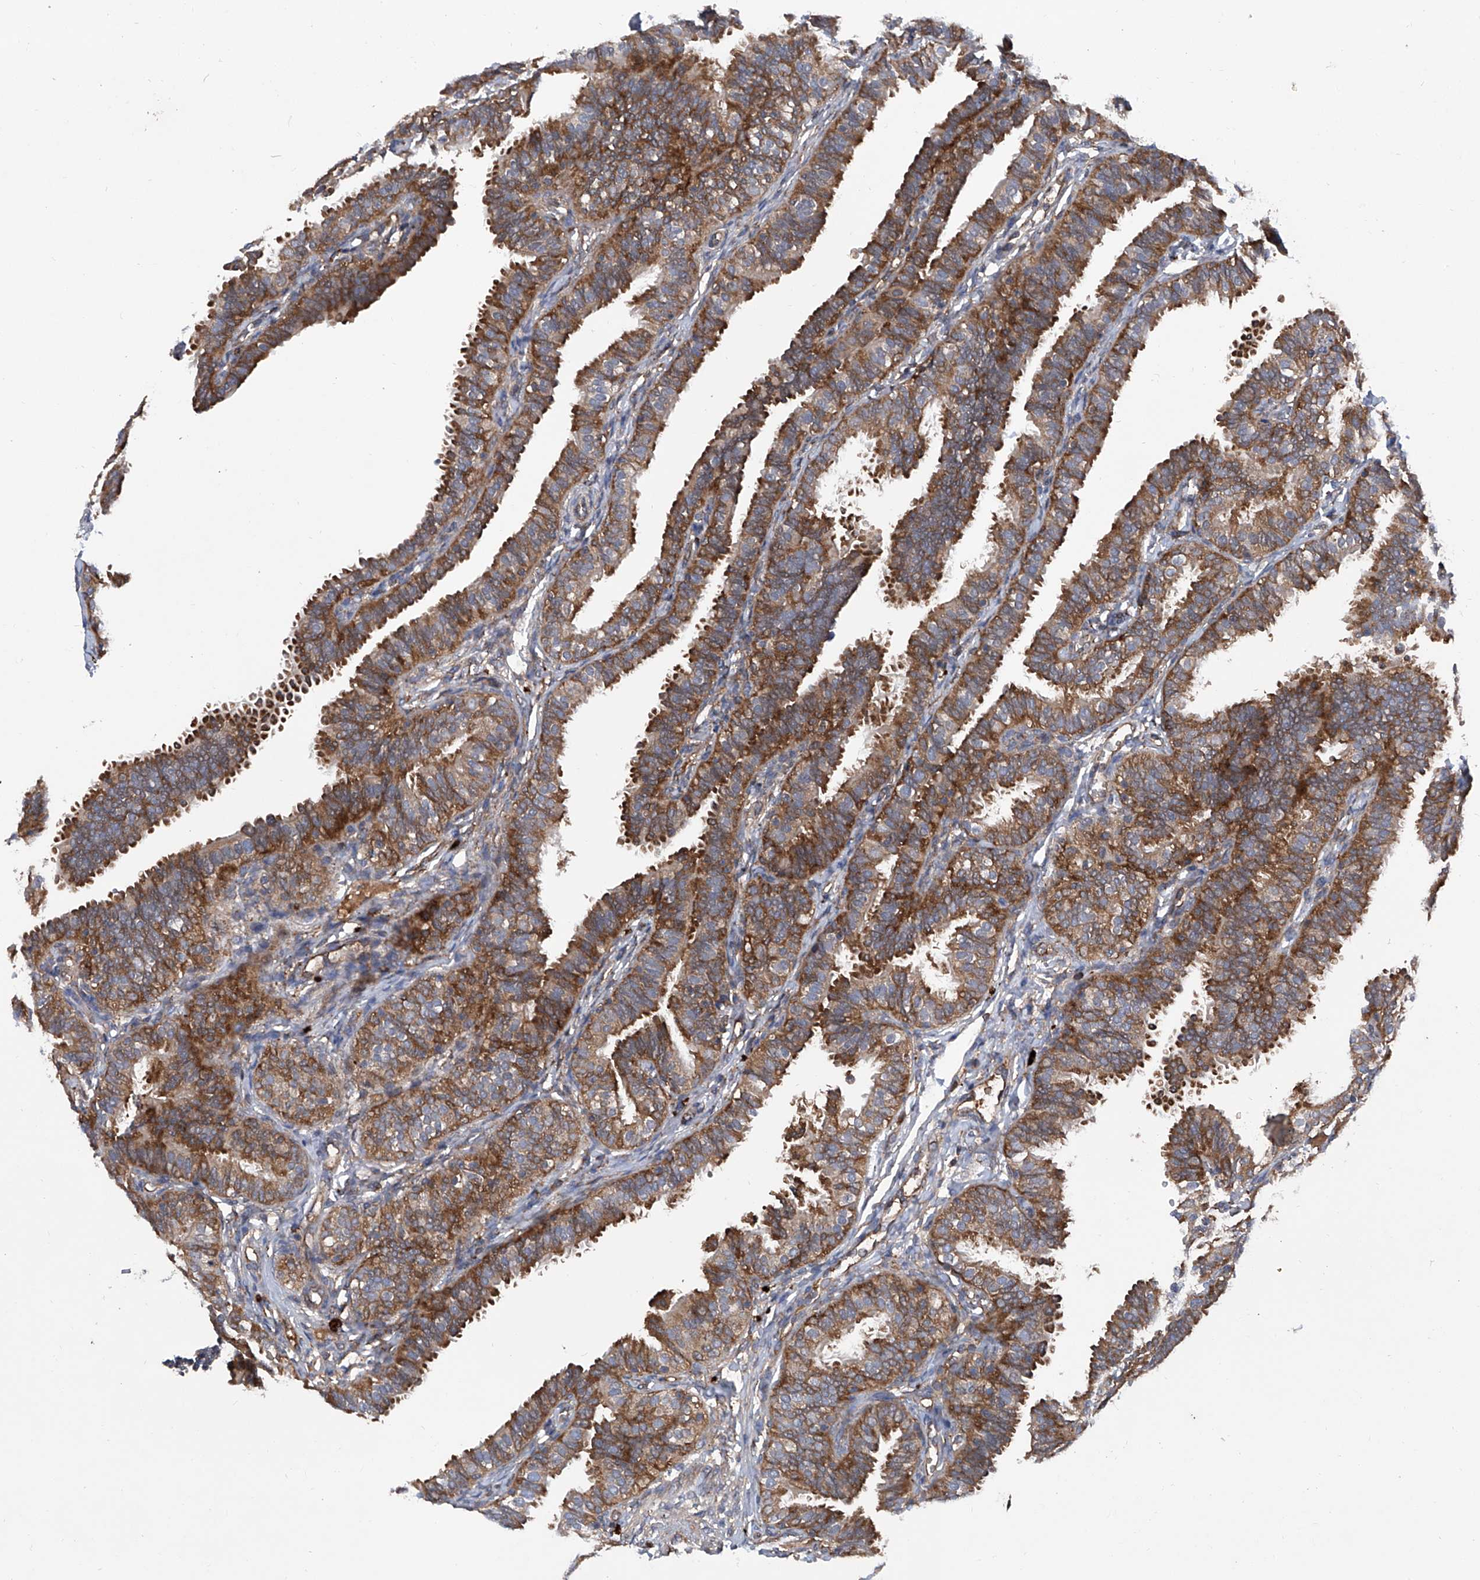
{"staining": {"intensity": "strong", "quantity": ">75%", "location": "cytoplasmic/membranous"}, "tissue": "fallopian tube", "cell_type": "Glandular cells", "image_type": "normal", "snomed": [{"axis": "morphology", "description": "Normal tissue, NOS"}, {"axis": "topography", "description": "Fallopian tube"}], "caption": "Approximately >75% of glandular cells in benign fallopian tube reveal strong cytoplasmic/membranous protein positivity as visualized by brown immunohistochemical staining.", "gene": "ASCC3", "patient": {"sex": "female", "age": 35}}